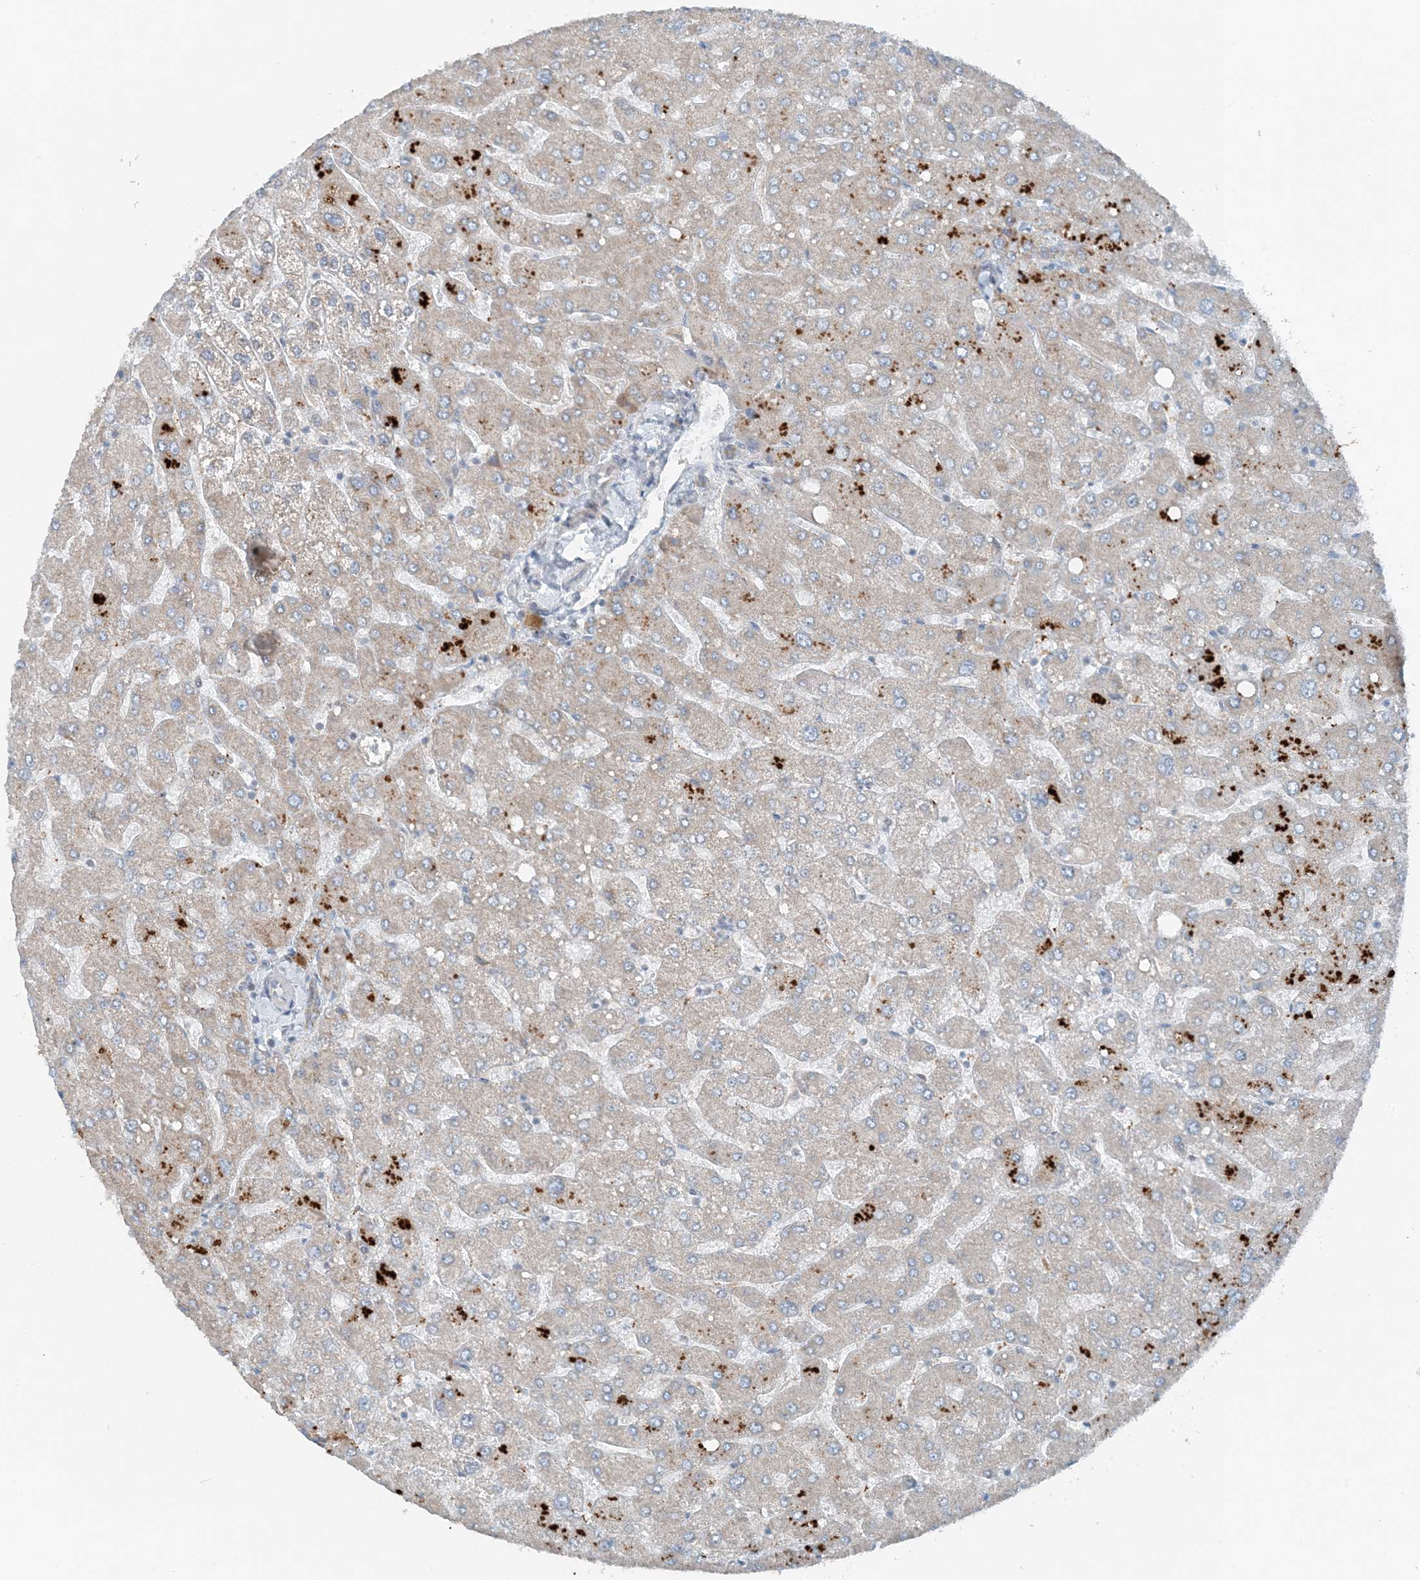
{"staining": {"intensity": "weak", "quantity": "25%-75%", "location": "cytoplasmic/membranous"}, "tissue": "liver", "cell_type": "Cholangiocytes", "image_type": "normal", "snomed": [{"axis": "morphology", "description": "Normal tissue, NOS"}, {"axis": "topography", "description": "Liver"}], "caption": "Protein expression analysis of unremarkable liver reveals weak cytoplasmic/membranous staining in approximately 25%-75% of cholangiocytes.", "gene": "MITD1", "patient": {"sex": "male", "age": 55}}